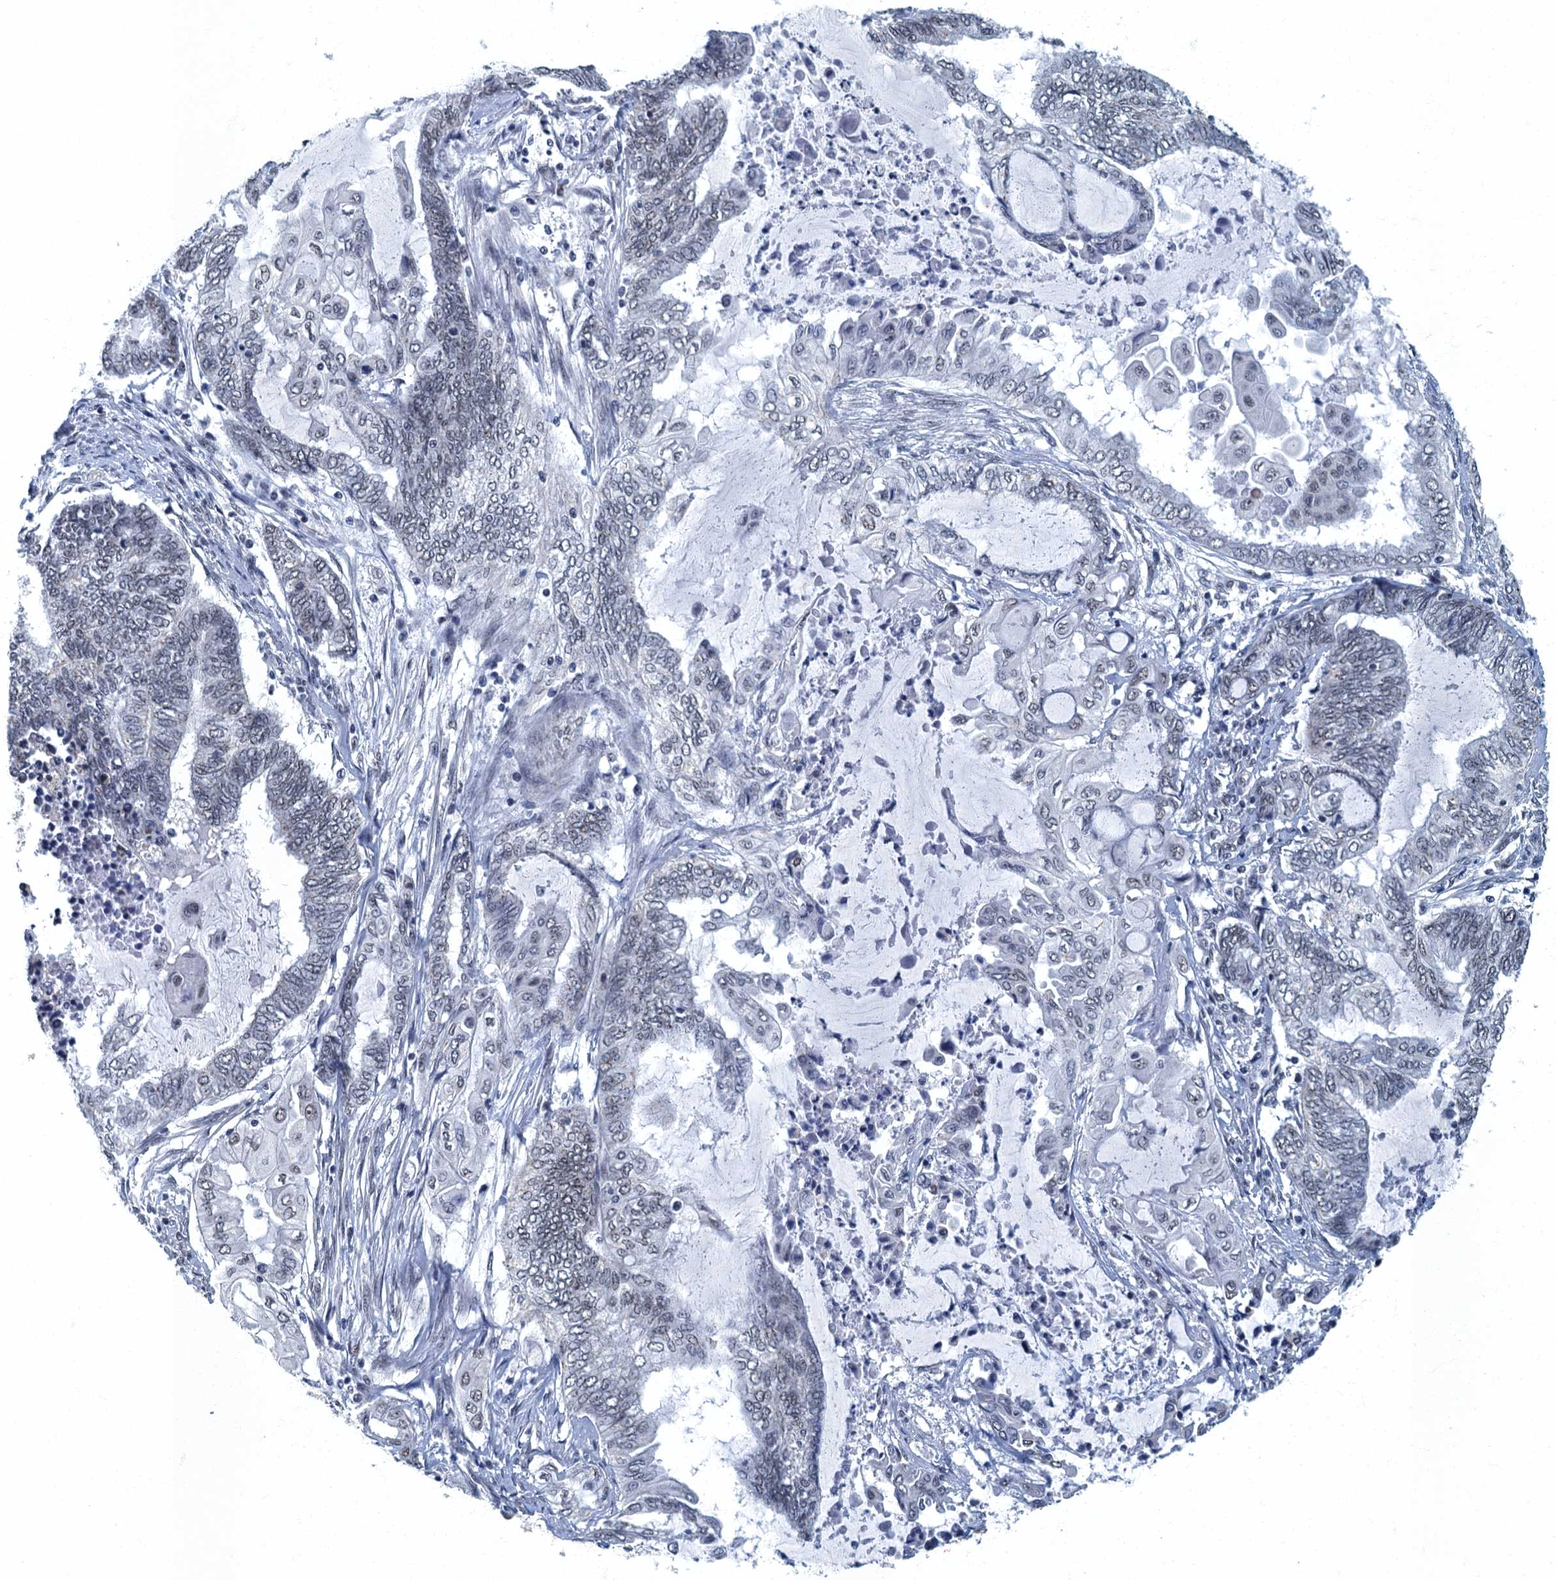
{"staining": {"intensity": "weak", "quantity": "<25%", "location": "nuclear"}, "tissue": "endometrial cancer", "cell_type": "Tumor cells", "image_type": "cancer", "snomed": [{"axis": "morphology", "description": "Adenocarcinoma, NOS"}, {"axis": "topography", "description": "Uterus"}, {"axis": "topography", "description": "Endometrium"}], "caption": "Immunohistochemistry photomicrograph of adenocarcinoma (endometrial) stained for a protein (brown), which exhibits no expression in tumor cells.", "gene": "GADL1", "patient": {"sex": "female", "age": 70}}